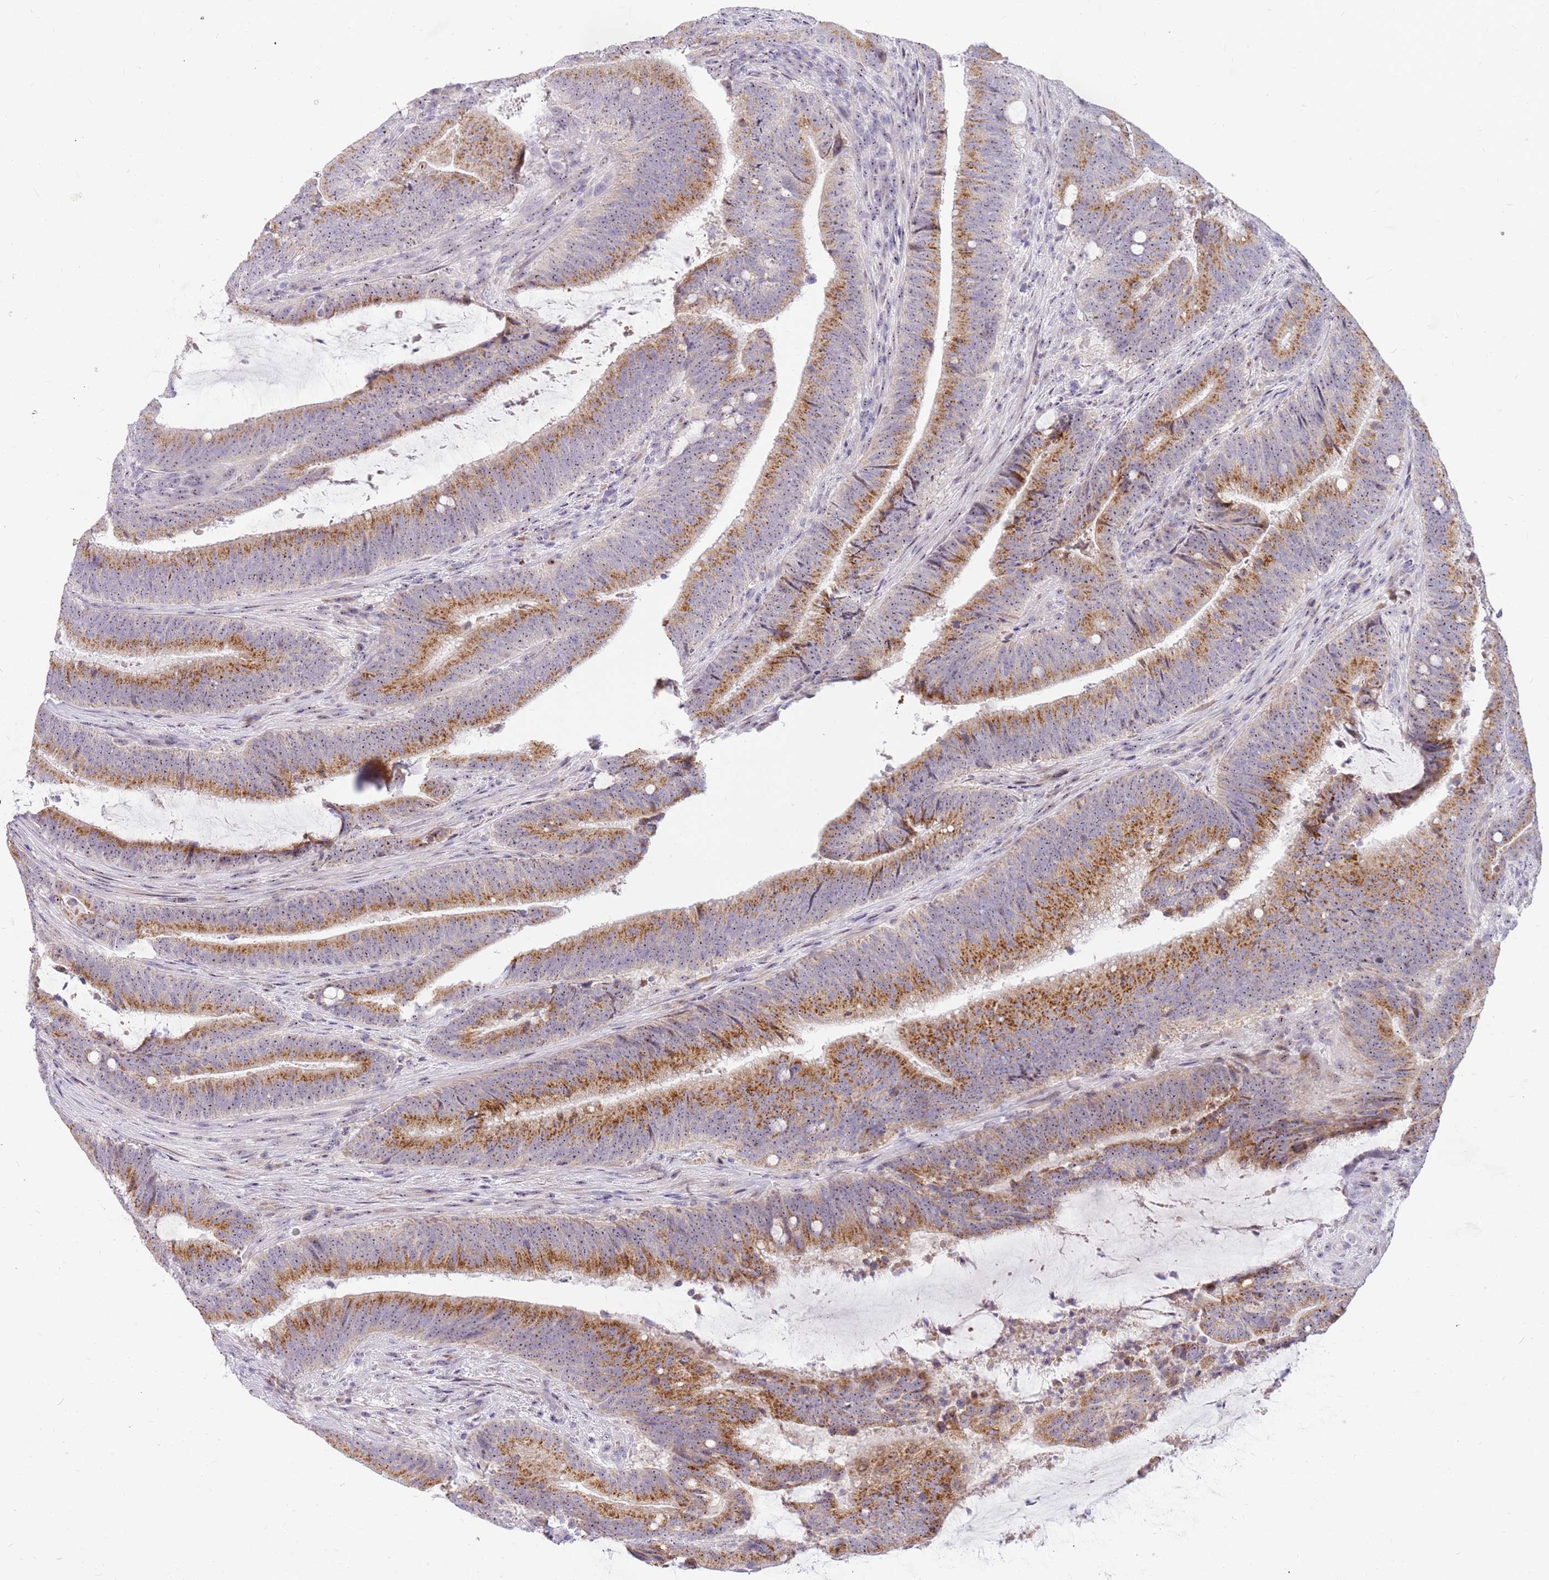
{"staining": {"intensity": "moderate", "quantity": ">75%", "location": "cytoplasmic/membranous,nuclear"}, "tissue": "colorectal cancer", "cell_type": "Tumor cells", "image_type": "cancer", "snomed": [{"axis": "morphology", "description": "Adenocarcinoma, NOS"}, {"axis": "topography", "description": "Colon"}], "caption": "Adenocarcinoma (colorectal) stained with a protein marker displays moderate staining in tumor cells.", "gene": "DNAJA3", "patient": {"sex": "female", "age": 43}}